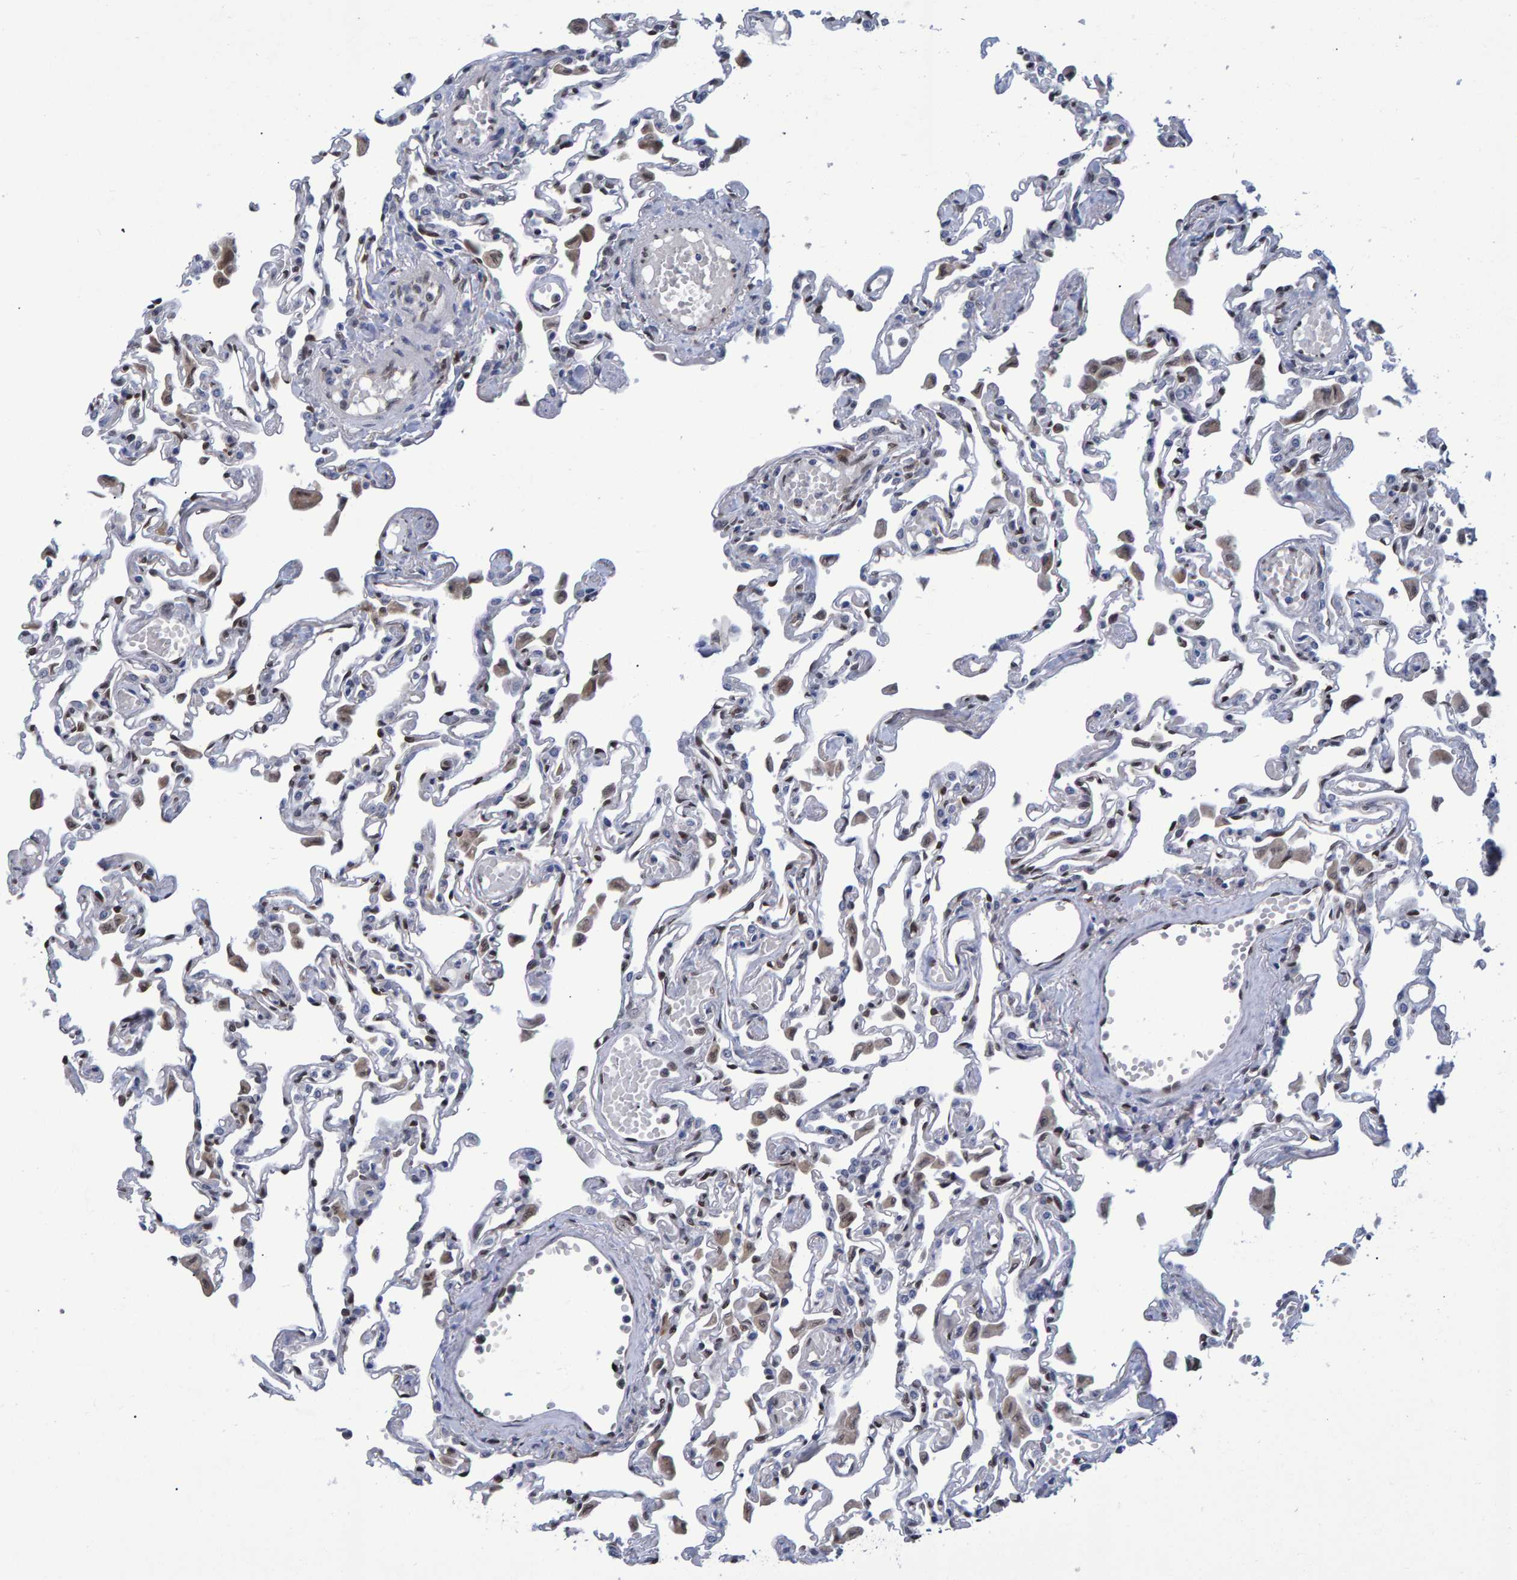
{"staining": {"intensity": "moderate", "quantity": "25%-75%", "location": "nuclear"}, "tissue": "lung", "cell_type": "Alveolar cells", "image_type": "normal", "snomed": [{"axis": "morphology", "description": "Normal tissue, NOS"}, {"axis": "topography", "description": "Bronchus"}, {"axis": "topography", "description": "Lung"}], "caption": "About 25%-75% of alveolar cells in normal human lung exhibit moderate nuclear protein staining as visualized by brown immunohistochemical staining.", "gene": "QKI", "patient": {"sex": "female", "age": 49}}